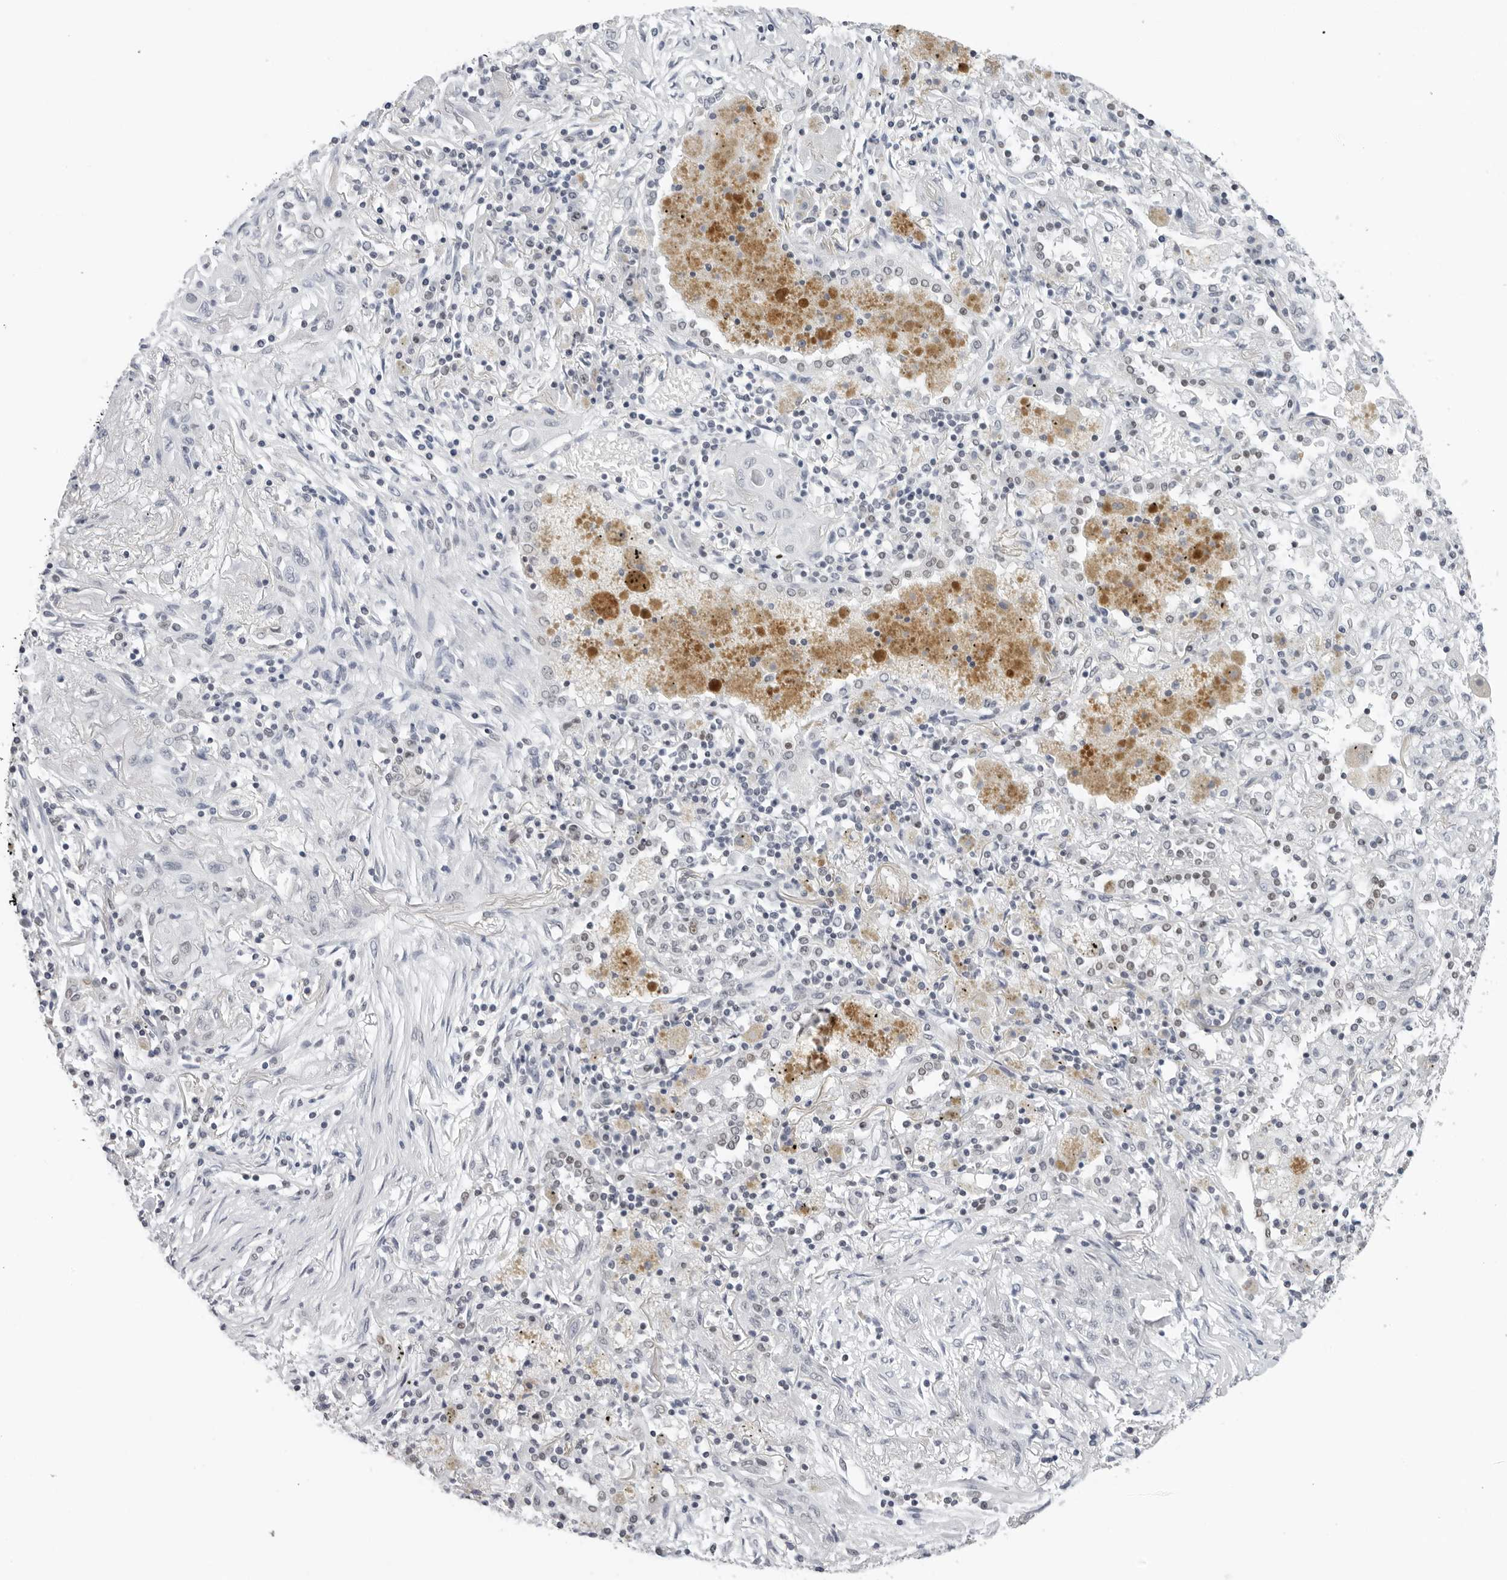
{"staining": {"intensity": "negative", "quantity": "none", "location": "none"}, "tissue": "lung cancer", "cell_type": "Tumor cells", "image_type": "cancer", "snomed": [{"axis": "morphology", "description": "Squamous cell carcinoma, NOS"}, {"axis": "topography", "description": "Lung"}], "caption": "Tumor cells show no significant expression in lung cancer.", "gene": "FLG2", "patient": {"sex": "female", "age": 47}}